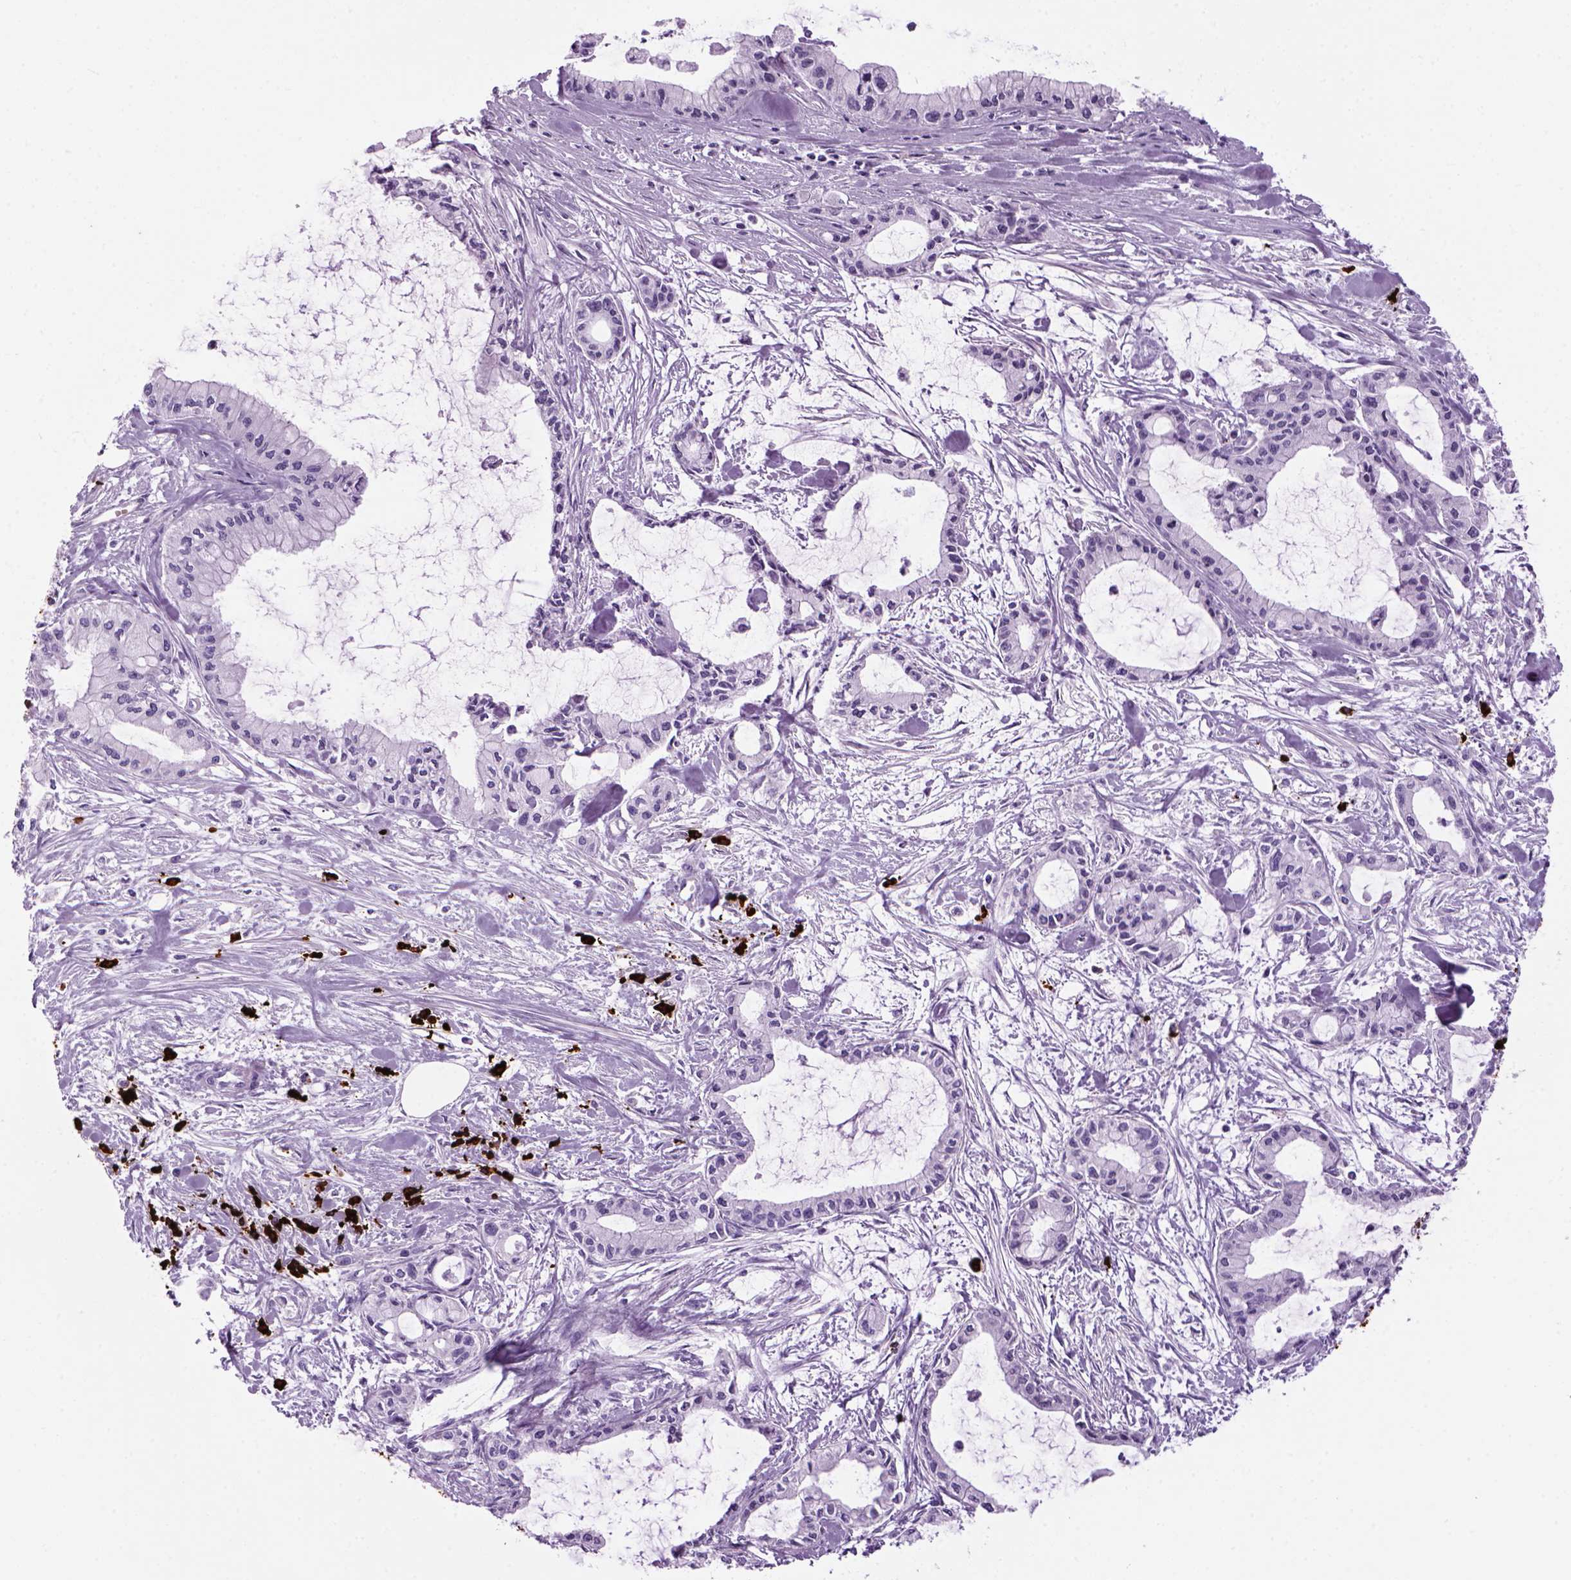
{"staining": {"intensity": "negative", "quantity": "none", "location": "none"}, "tissue": "pancreatic cancer", "cell_type": "Tumor cells", "image_type": "cancer", "snomed": [{"axis": "morphology", "description": "Adenocarcinoma, NOS"}, {"axis": "topography", "description": "Pancreas"}], "caption": "DAB (3,3'-diaminobenzidine) immunohistochemical staining of human pancreatic cancer demonstrates no significant expression in tumor cells.", "gene": "MZB1", "patient": {"sex": "male", "age": 48}}